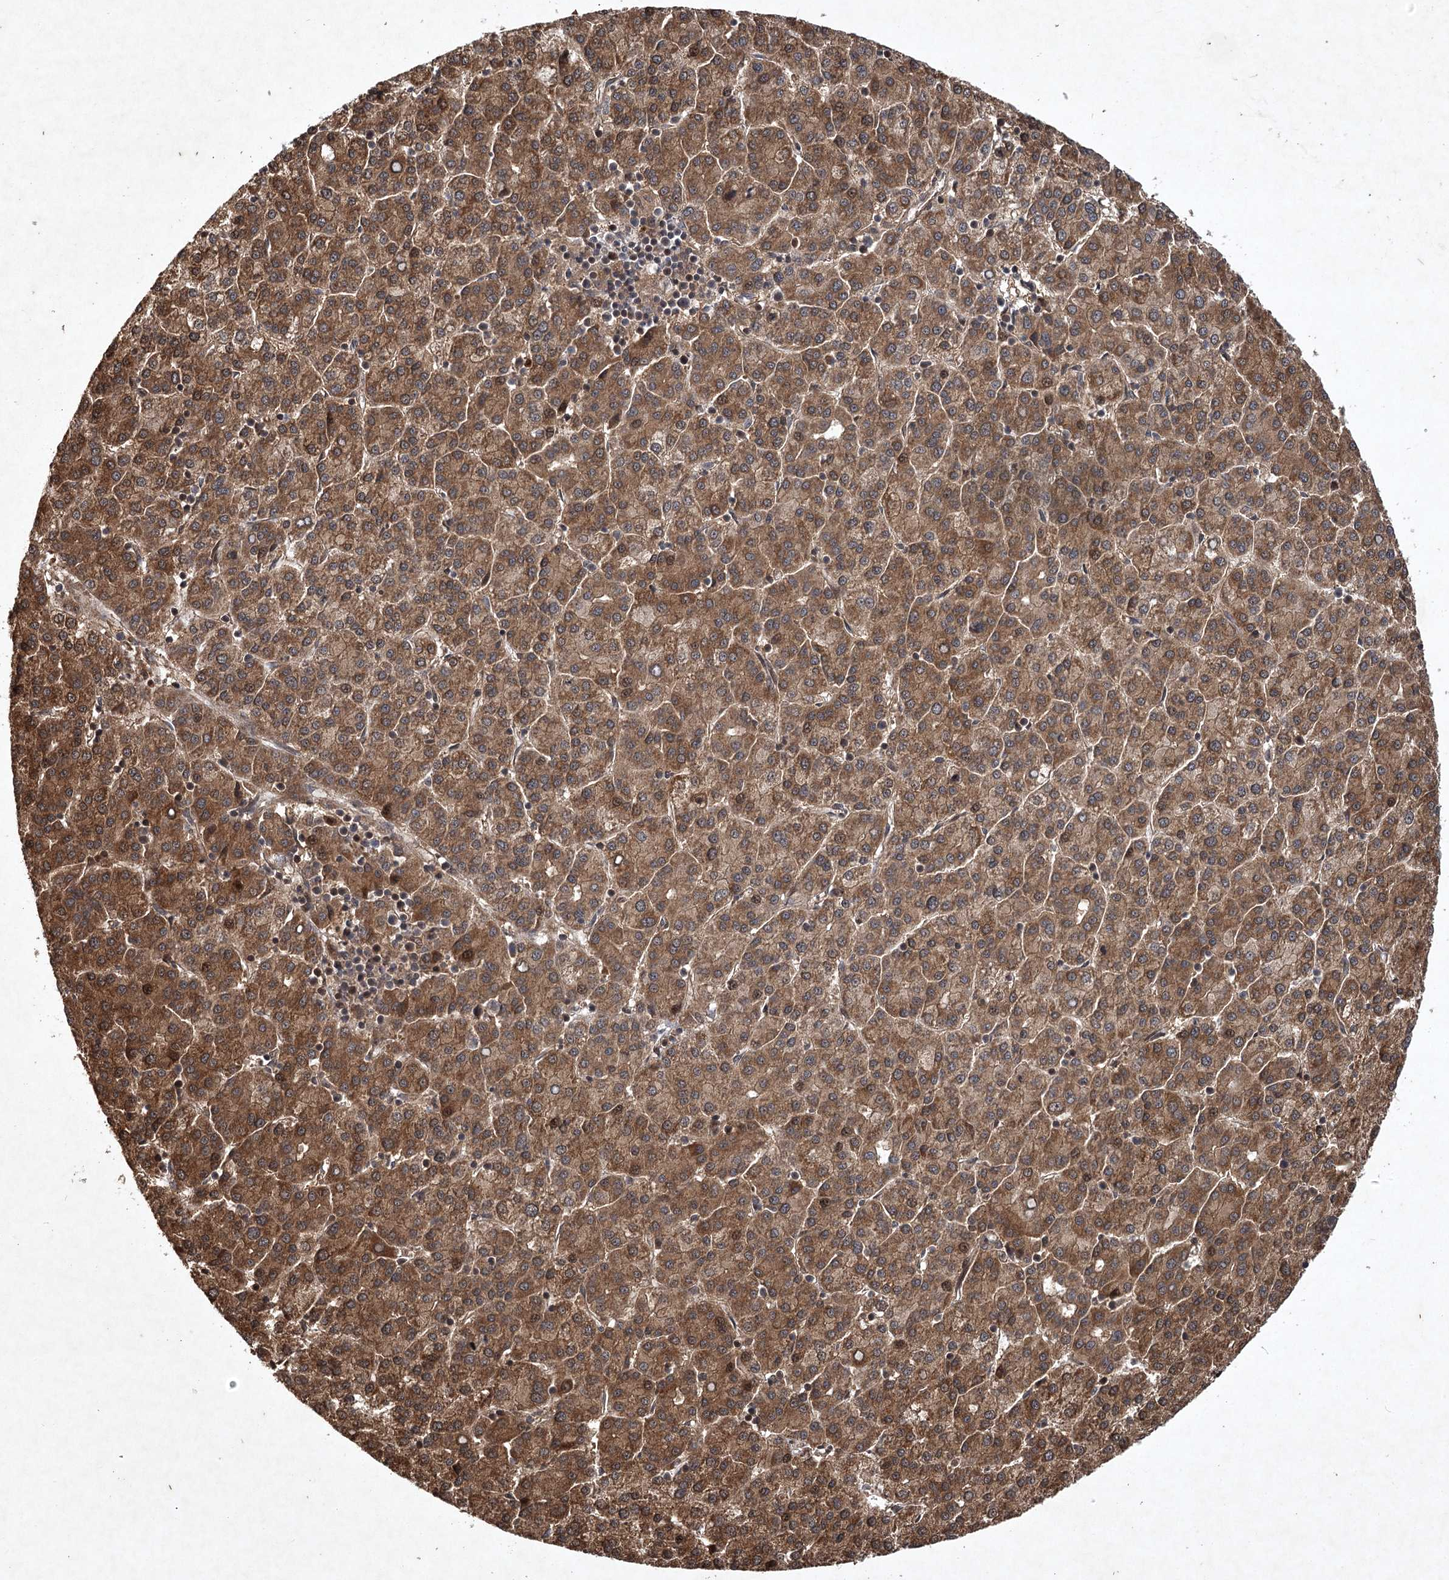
{"staining": {"intensity": "moderate", "quantity": ">75%", "location": "cytoplasmic/membranous"}, "tissue": "liver cancer", "cell_type": "Tumor cells", "image_type": "cancer", "snomed": [{"axis": "morphology", "description": "Carcinoma, Hepatocellular, NOS"}, {"axis": "topography", "description": "Liver"}], "caption": "The image reveals immunohistochemical staining of hepatocellular carcinoma (liver). There is moderate cytoplasmic/membranous expression is identified in about >75% of tumor cells.", "gene": "INSIG2", "patient": {"sex": "female", "age": 58}}